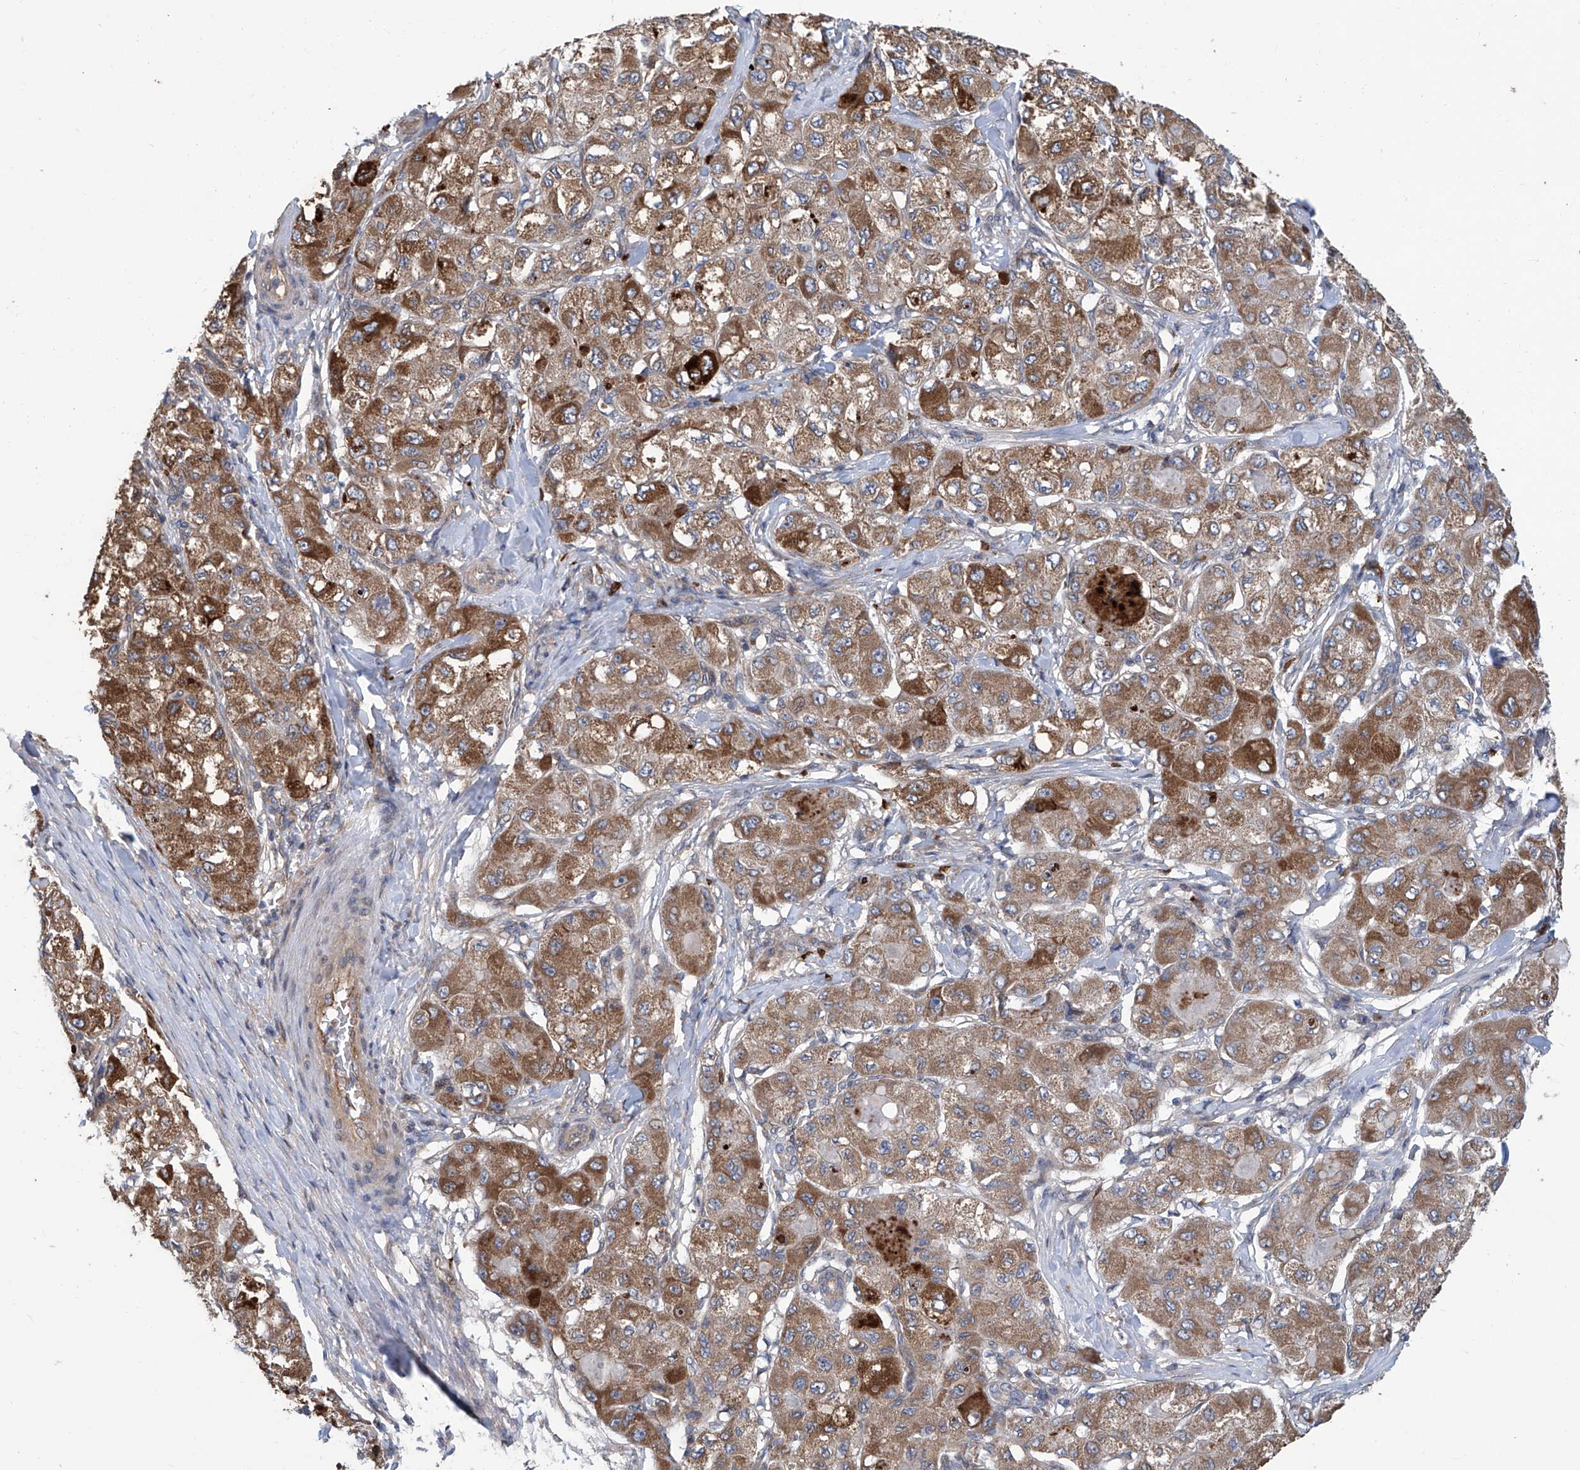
{"staining": {"intensity": "moderate", "quantity": ">75%", "location": "cytoplasmic/membranous"}, "tissue": "liver cancer", "cell_type": "Tumor cells", "image_type": "cancer", "snomed": [{"axis": "morphology", "description": "Carcinoma, Hepatocellular, NOS"}, {"axis": "topography", "description": "Liver"}], "caption": "Immunohistochemistry (DAB (3,3'-diaminobenzidine)) staining of human liver cancer (hepatocellular carcinoma) demonstrates moderate cytoplasmic/membranous protein expression in approximately >75% of tumor cells.", "gene": "EIF2D", "patient": {"sex": "male", "age": 80}}